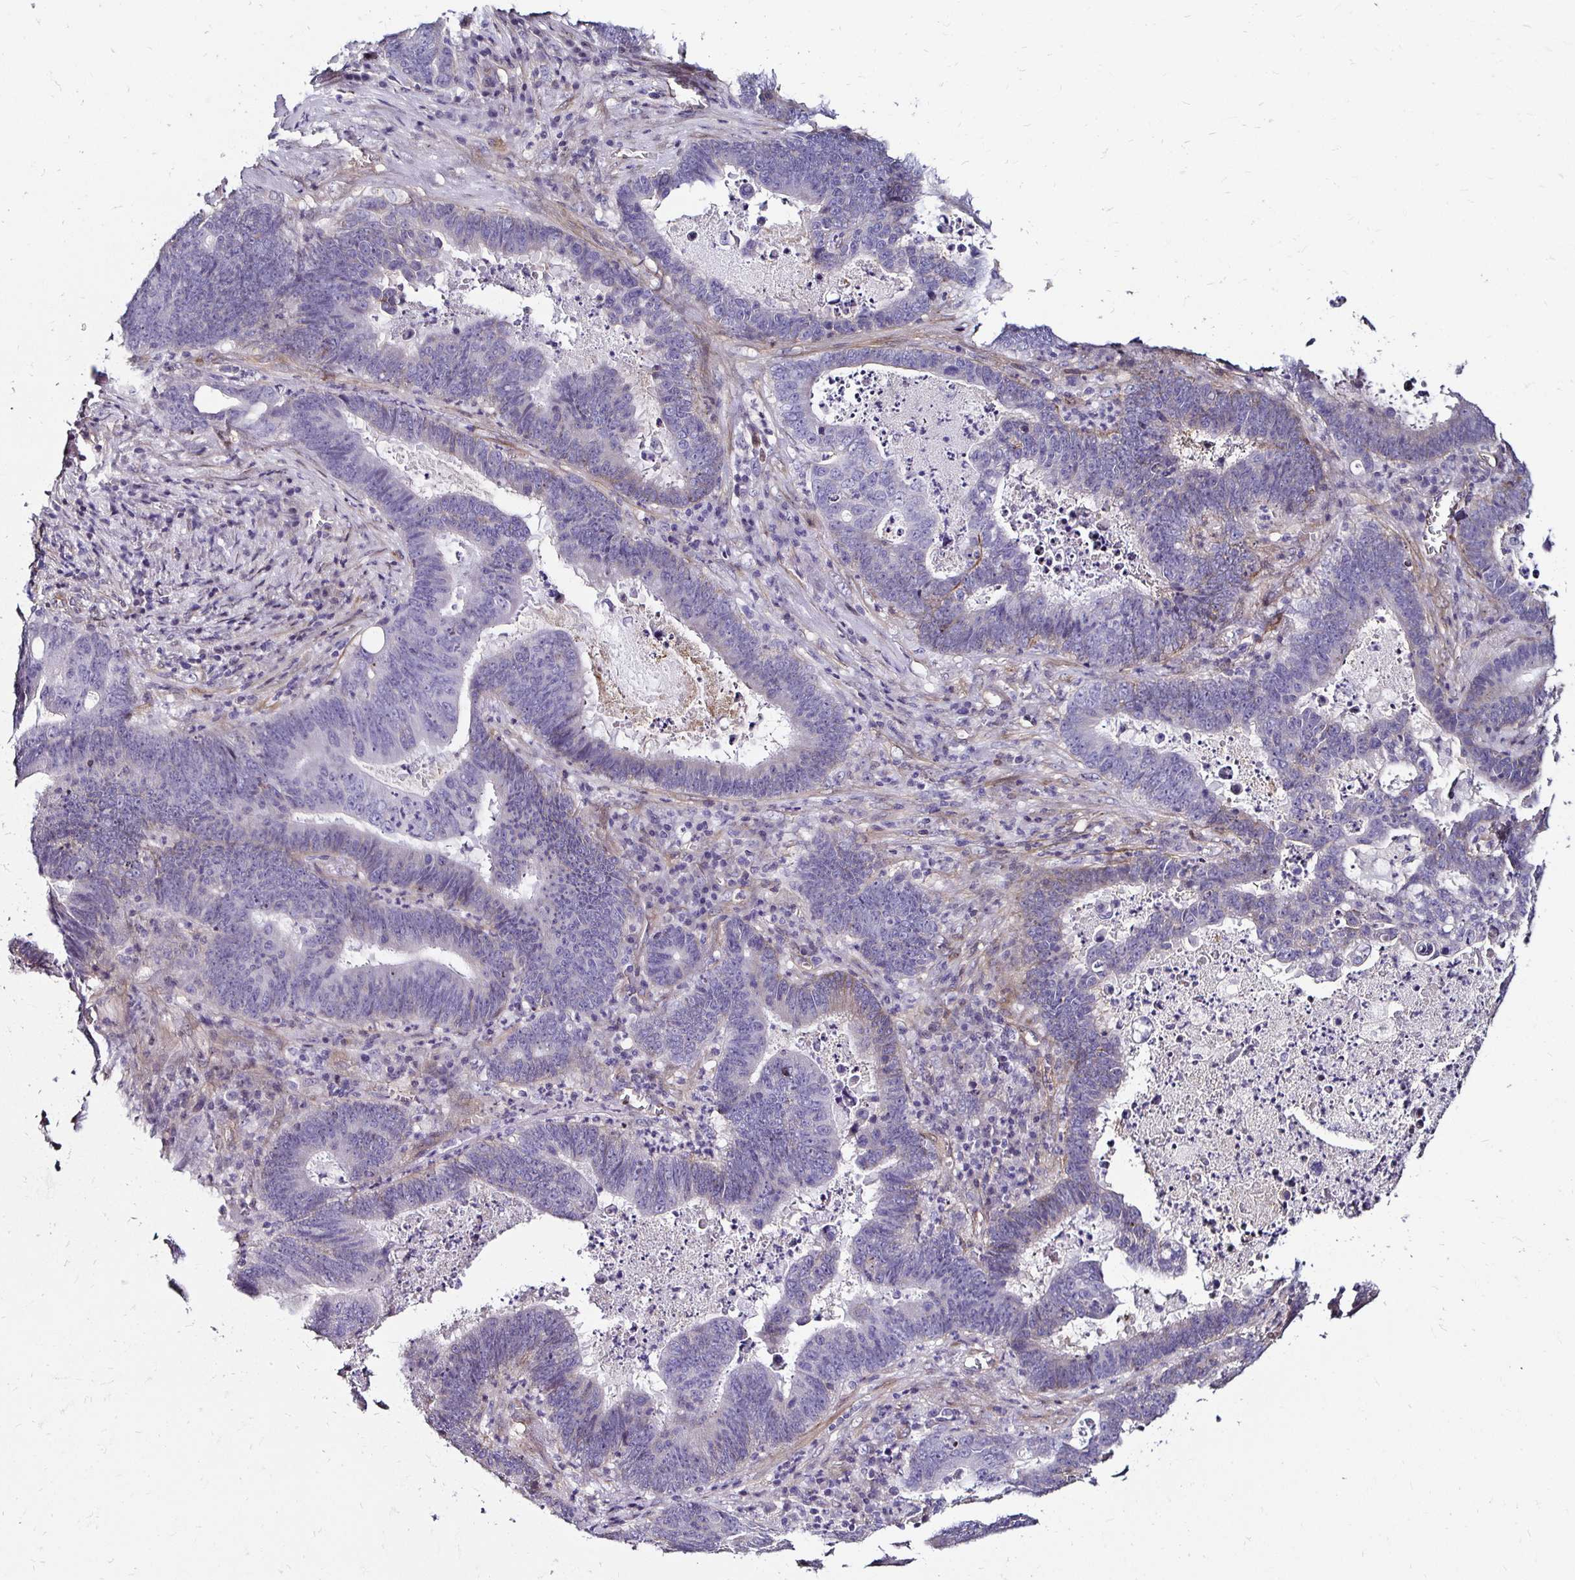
{"staining": {"intensity": "negative", "quantity": "none", "location": "none"}, "tissue": "lung cancer", "cell_type": "Tumor cells", "image_type": "cancer", "snomed": [{"axis": "morphology", "description": "Aneuploidy"}, {"axis": "morphology", "description": "Adenocarcinoma, NOS"}, {"axis": "morphology", "description": "Adenocarcinoma primary or metastatic"}, {"axis": "topography", "description": "Lung"}], "caption": "An immunohistochemistry (IHC) photomicrograph of lung adenocarcinoma primary or metastatic is shown. There is no staining in tumor cells of lung adenocarcinoma primary or metastatic.", "gene": "ITGB1", "patient": {"sex": "female", "age": 75}}